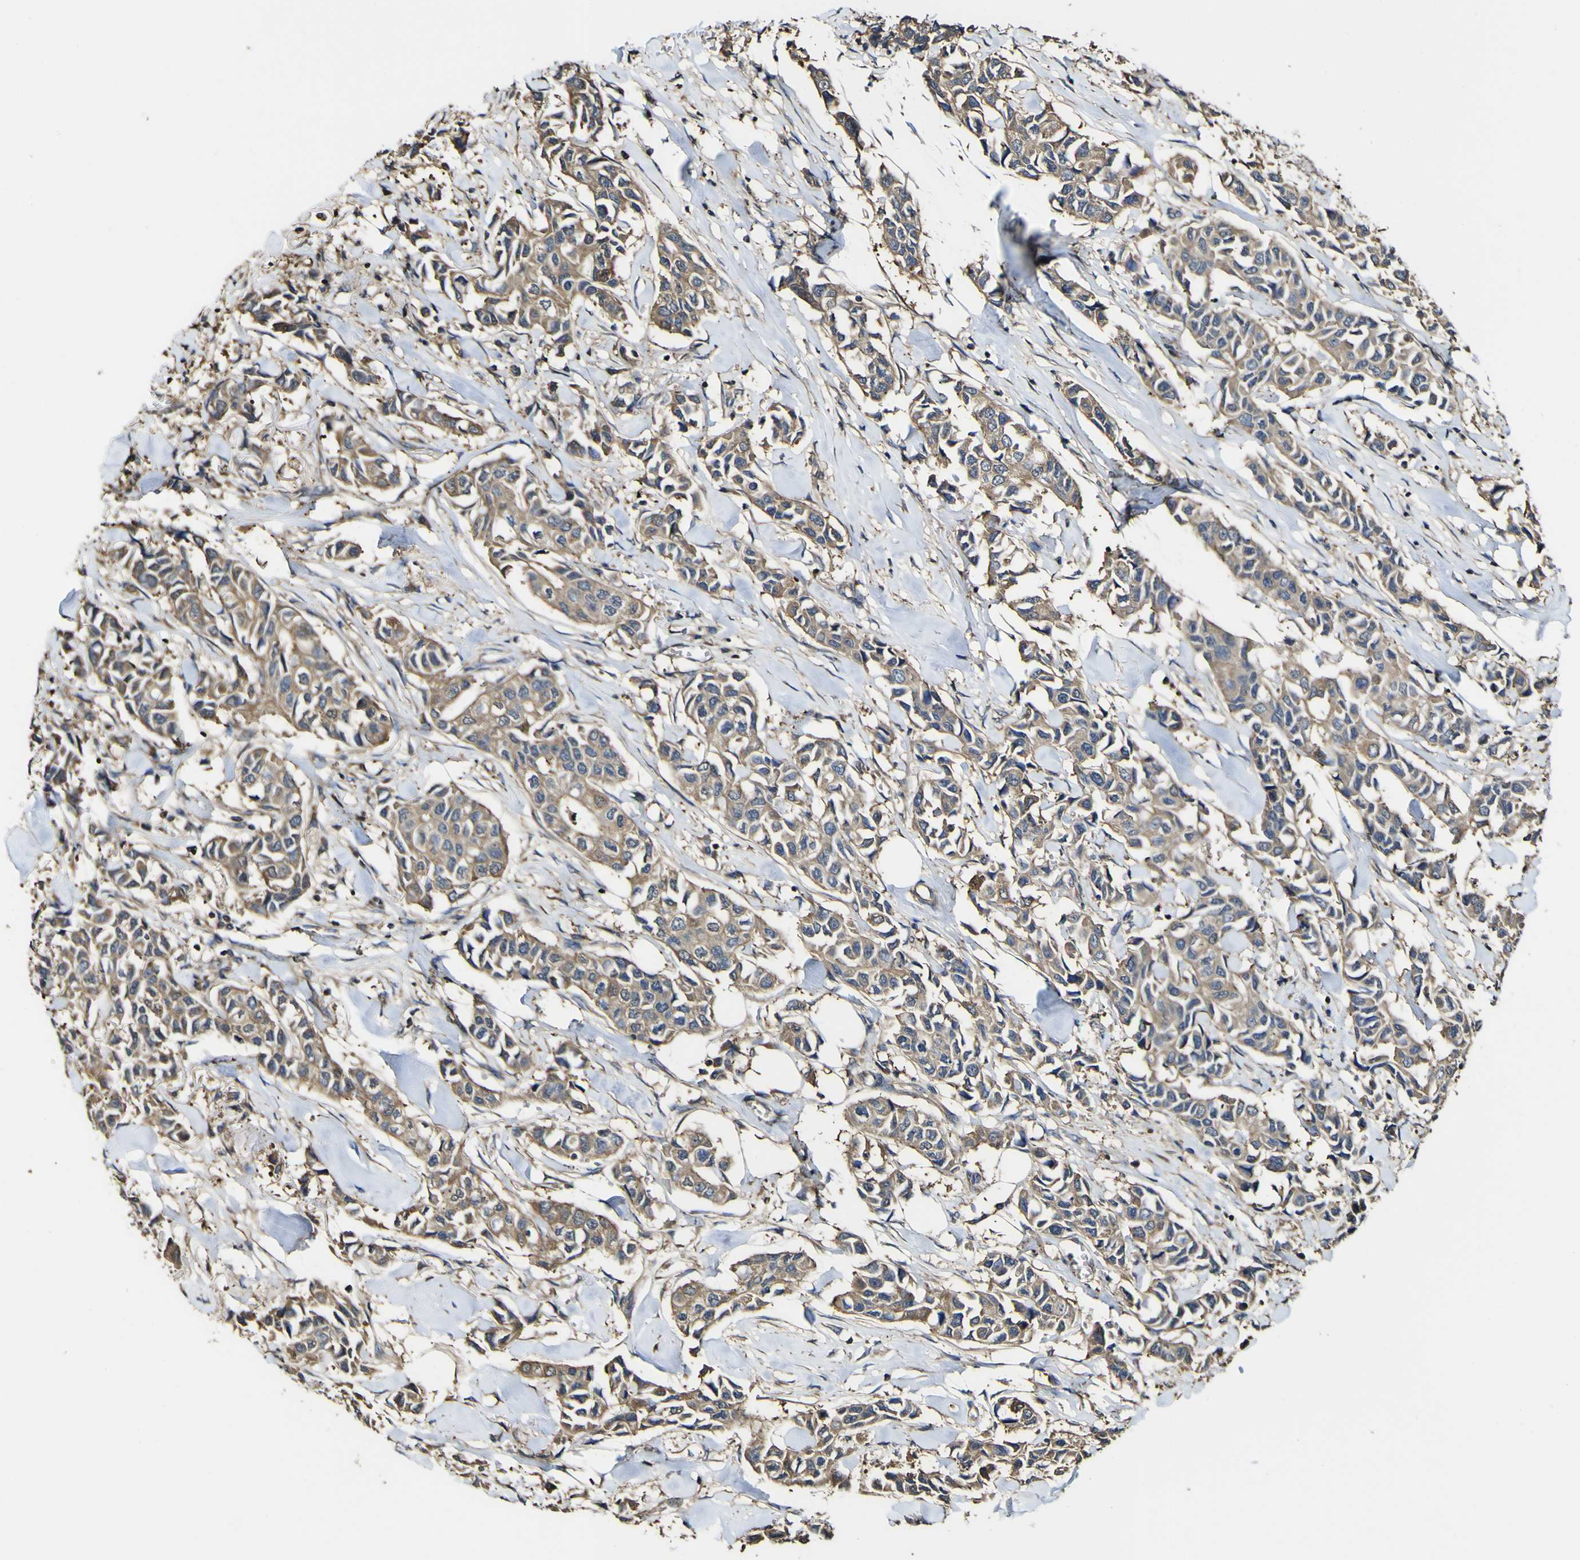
{"staining": {"intensity": "moderate", "quantity": ">75%", "location": "cytoplasmic/membranous"}, "tissue": "breast cancer", "cell_type": "Tumor cells", "image_type": "cancer", "snomed": [{"axis": "morphology", "description": "Duct carcinoma"}, {"axis": "topography", "description": "Breast"}], "caption": "This is a micrograph of immunohistochemistry (IHC) staining of infiltrating ductal carcinoma (breast), which shows moderate staining in the cytoplasmic/membranous of tumor cells.", "gene": "PTPRR", "patient": {"sex": "female", "age": 80}}